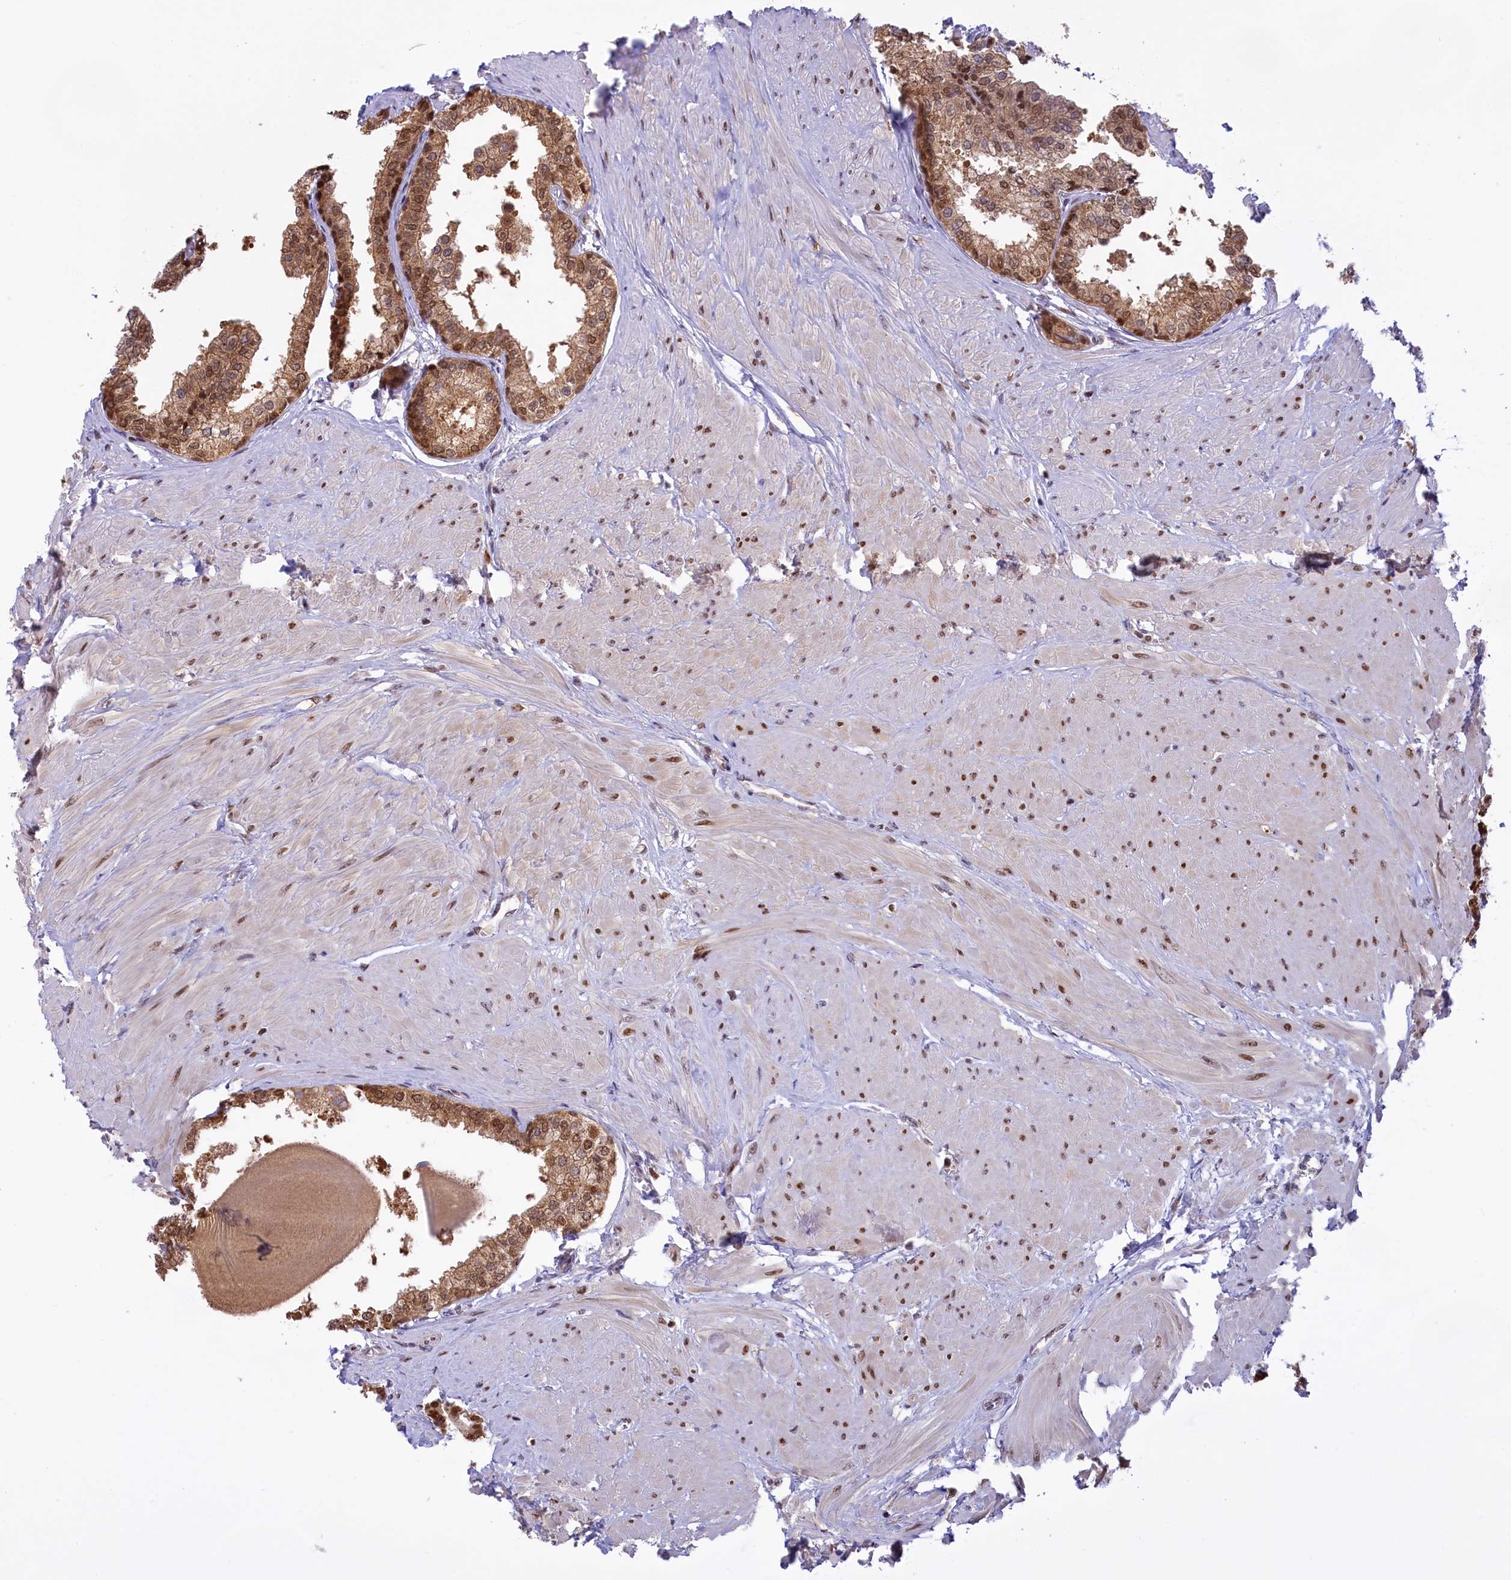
{"staining": {"intensity": "moderate", "quantity": ">75%", "location": "cytoplasmic/membranous,nuclear"}, "tissue": "prostate", "cell_type": "Glandular cells", "image_type": "normal", "snomed": [{"axis": "morphology", "description": "Normal tissue, NOS"}, {"axis": "topography", "description": "Prostate"}], "caption": "Unremarkable prostate reveals moderate cytoplasmic/membranous,nuclear expression in approximately >75% of glandular cells, visualized by immunohistochemistry.", "gene": "IZUMO2", "patient": {"sex": "male", "age": 48}}